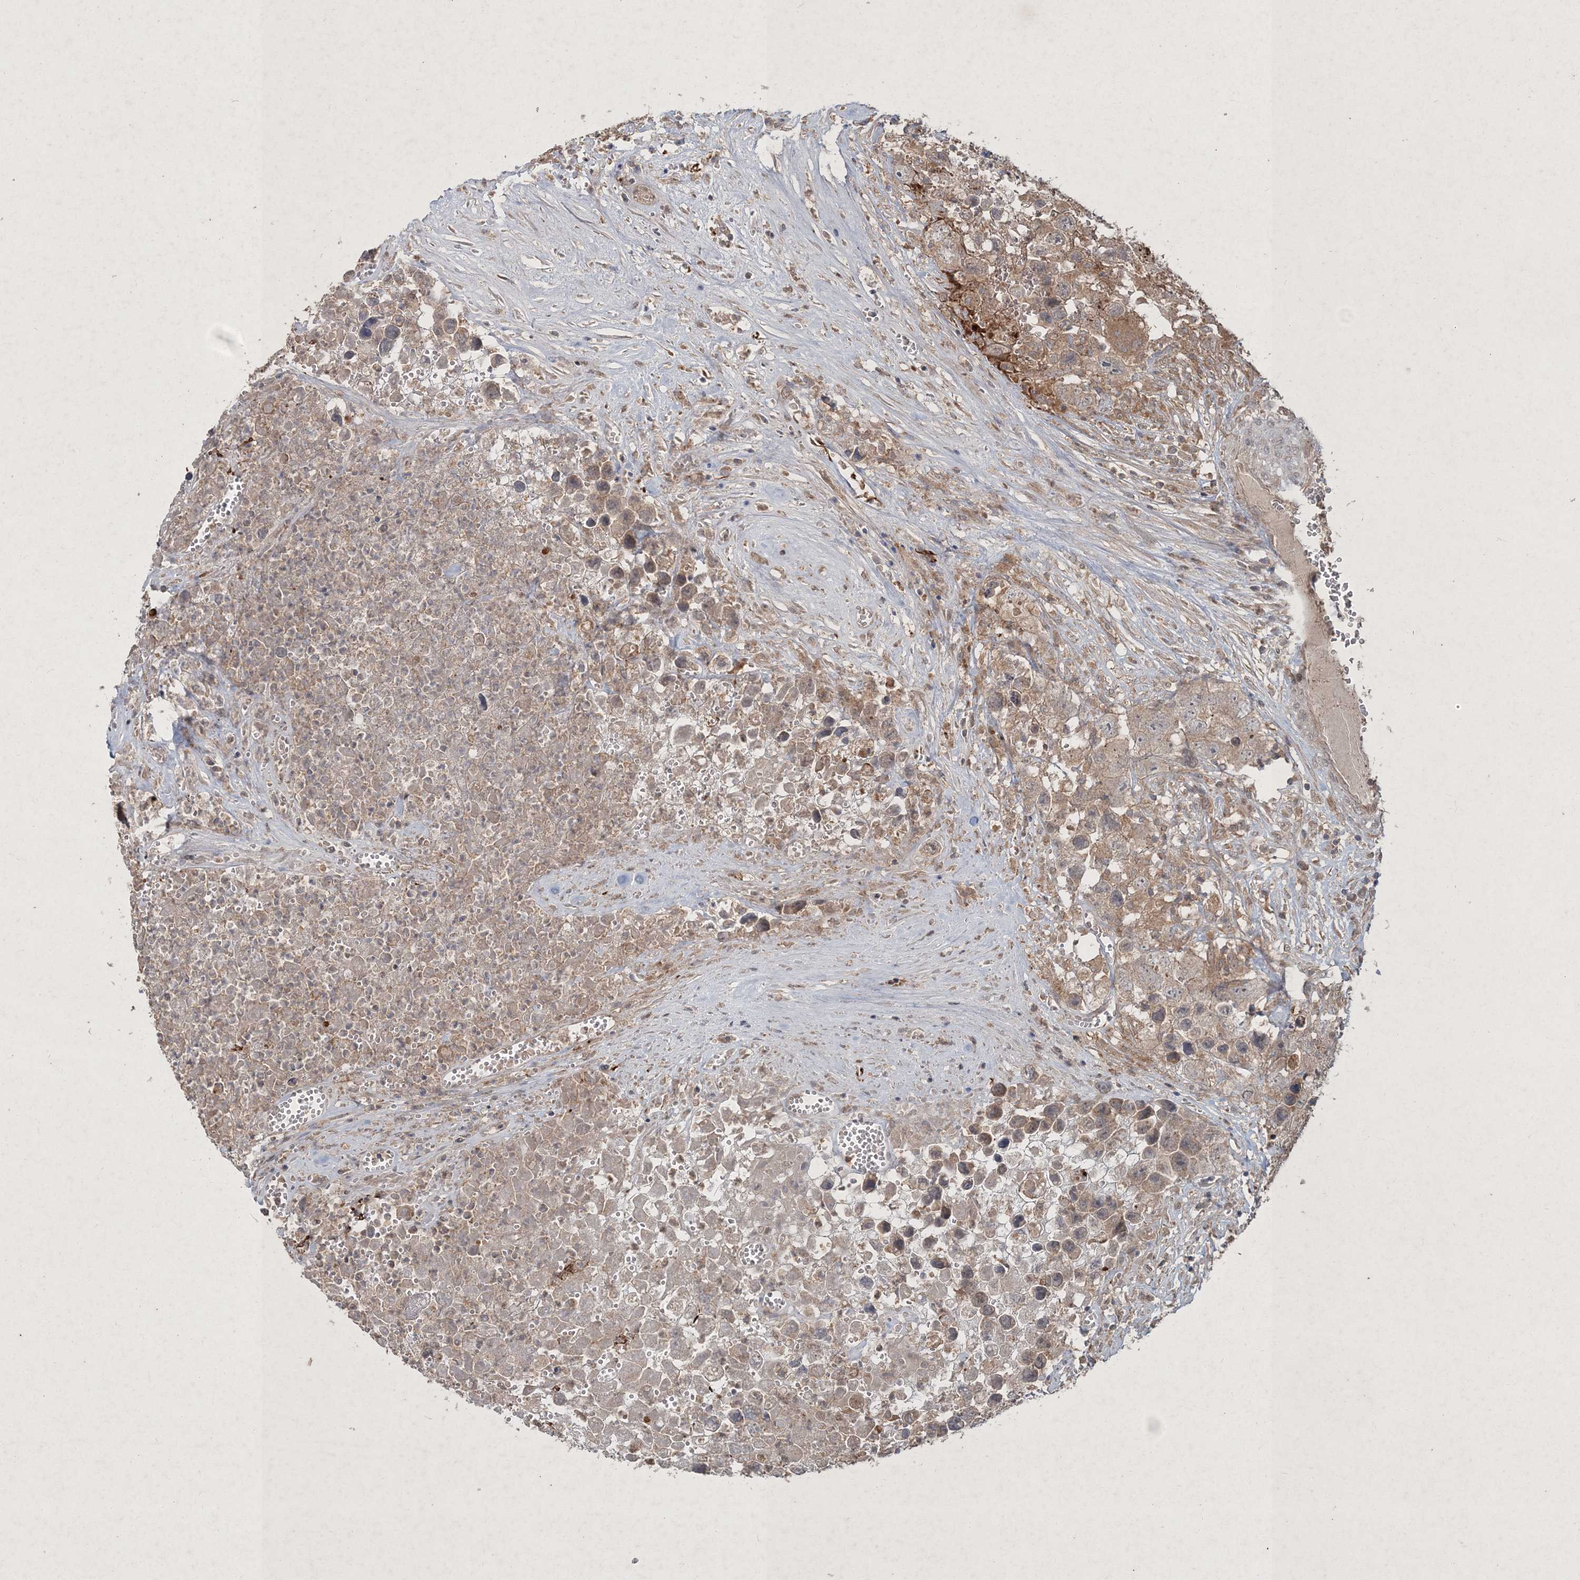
{"staining": {"intensity": "weak", "quantity": "<25%", "location": "cytoplasmic/membranous"}, "tissue": "testis cancer", "cell_type": "Tumor cells", "image_type": "cancer", "snomed": [{"axis": "morphology", "description": "Seminoma, NOS"}, {"axis": "morphology", "description": "Carcinoma, Embryonal, NOS"}, {"axis": "topography", "description": "Testis"}], "caption": "Immunohistochemistry (IHC) histopathology image of human testis cancer (embryonal carcinoma) stained for a protein (brown), which displays no positivity in tumor cells.", "gene": "SPRY1", "patient": {"sex": "male", "age": 43}}